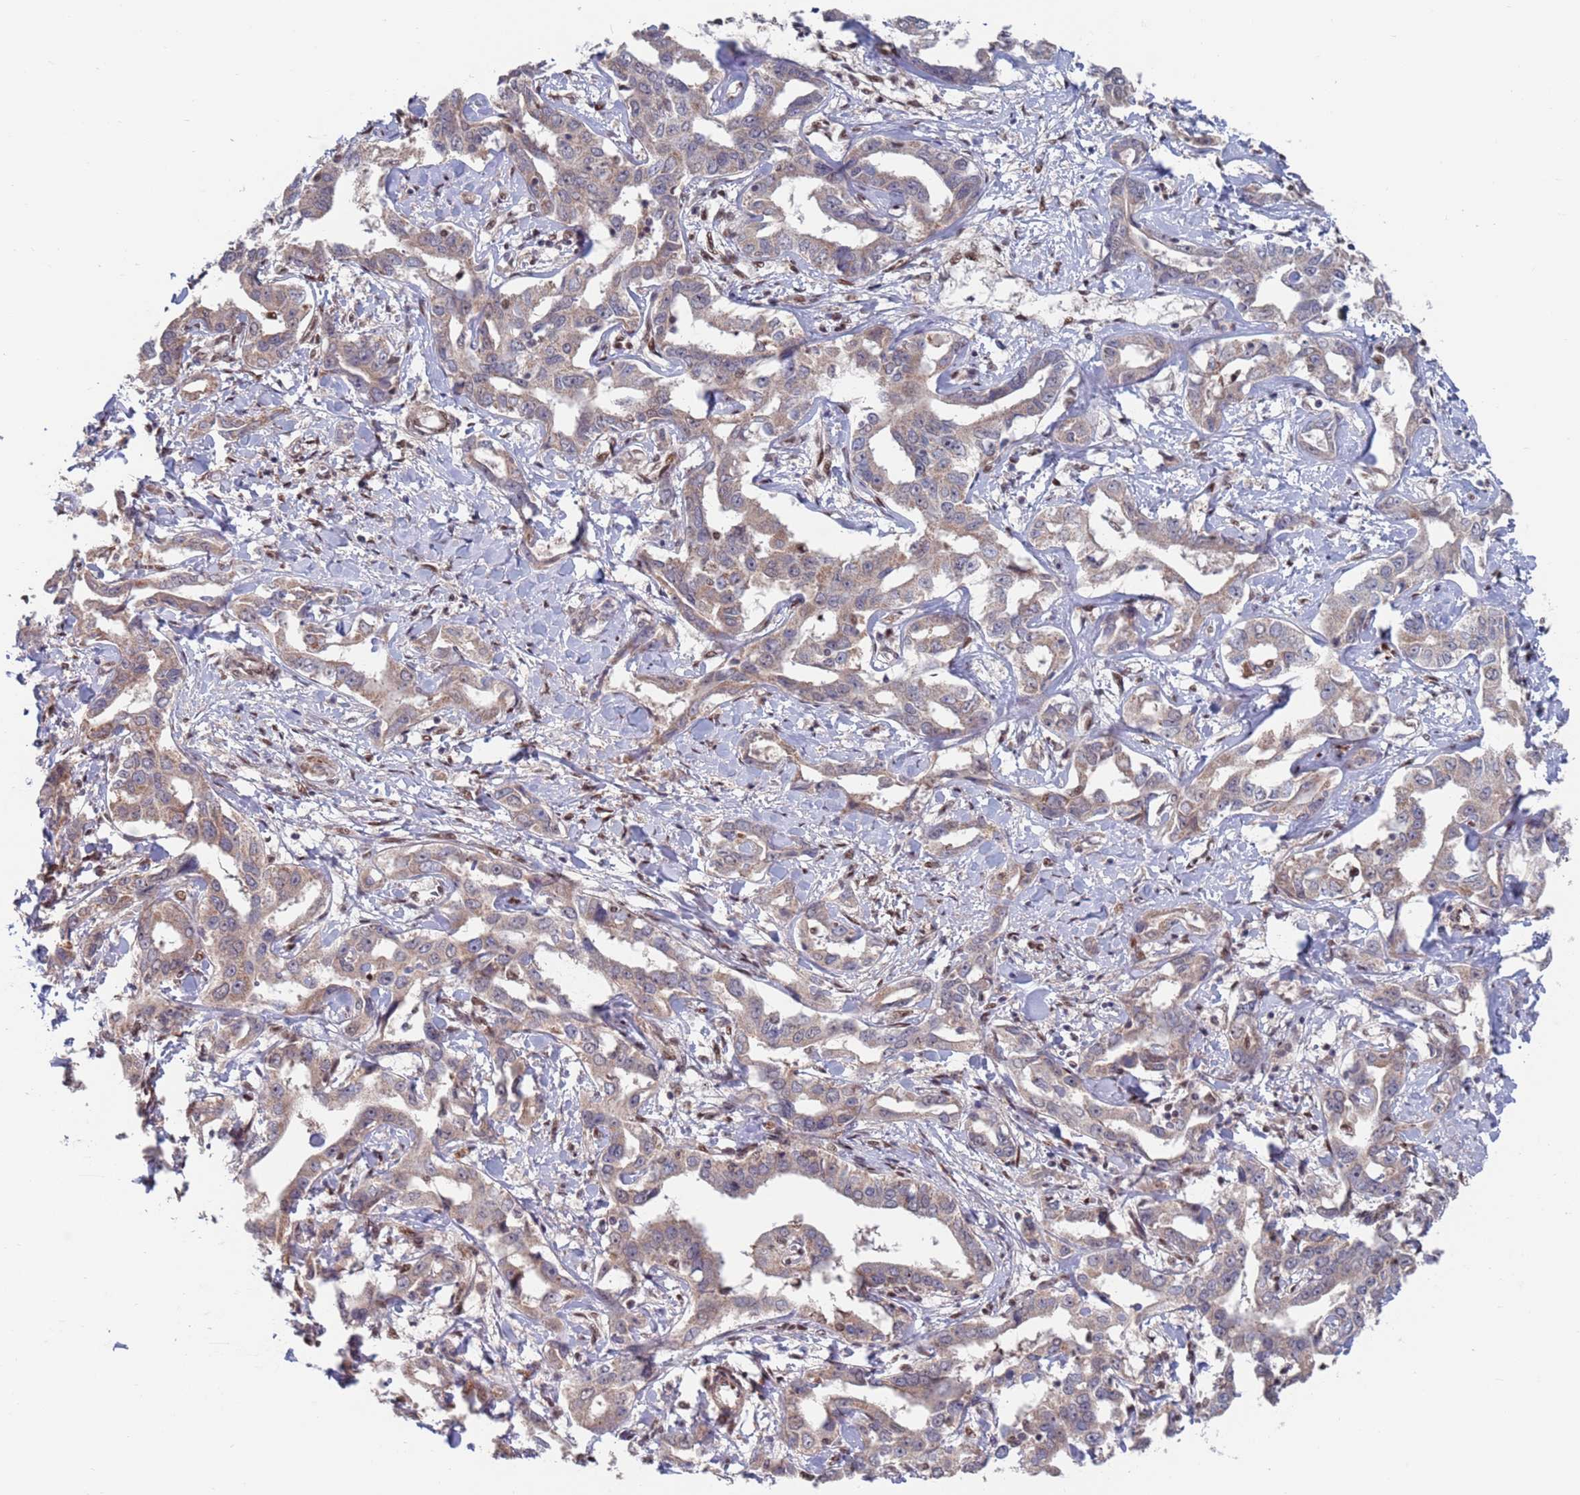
{"staining": {"intensity": "weak", "quantity": "<25%", "location": "cytoplasmic/membranous"}, "tissue": "liver cancer", "cell_type": "Tumor cells", "image_type": "cancer", "snomed": [{"axis": "morphology", "description": "Cholangiocarcinoma"}, {"axis": "topography", "description": "Liver"}], "caption": "High magnification brightfield microscopy of liver cholangiocarcinoma stained with DAB (brown) and counterstained with hematoxylin (blue): tumor cells show no significant positivity.", "gene": "RPP25", "patient": {"sex": "male", "age": 59}}